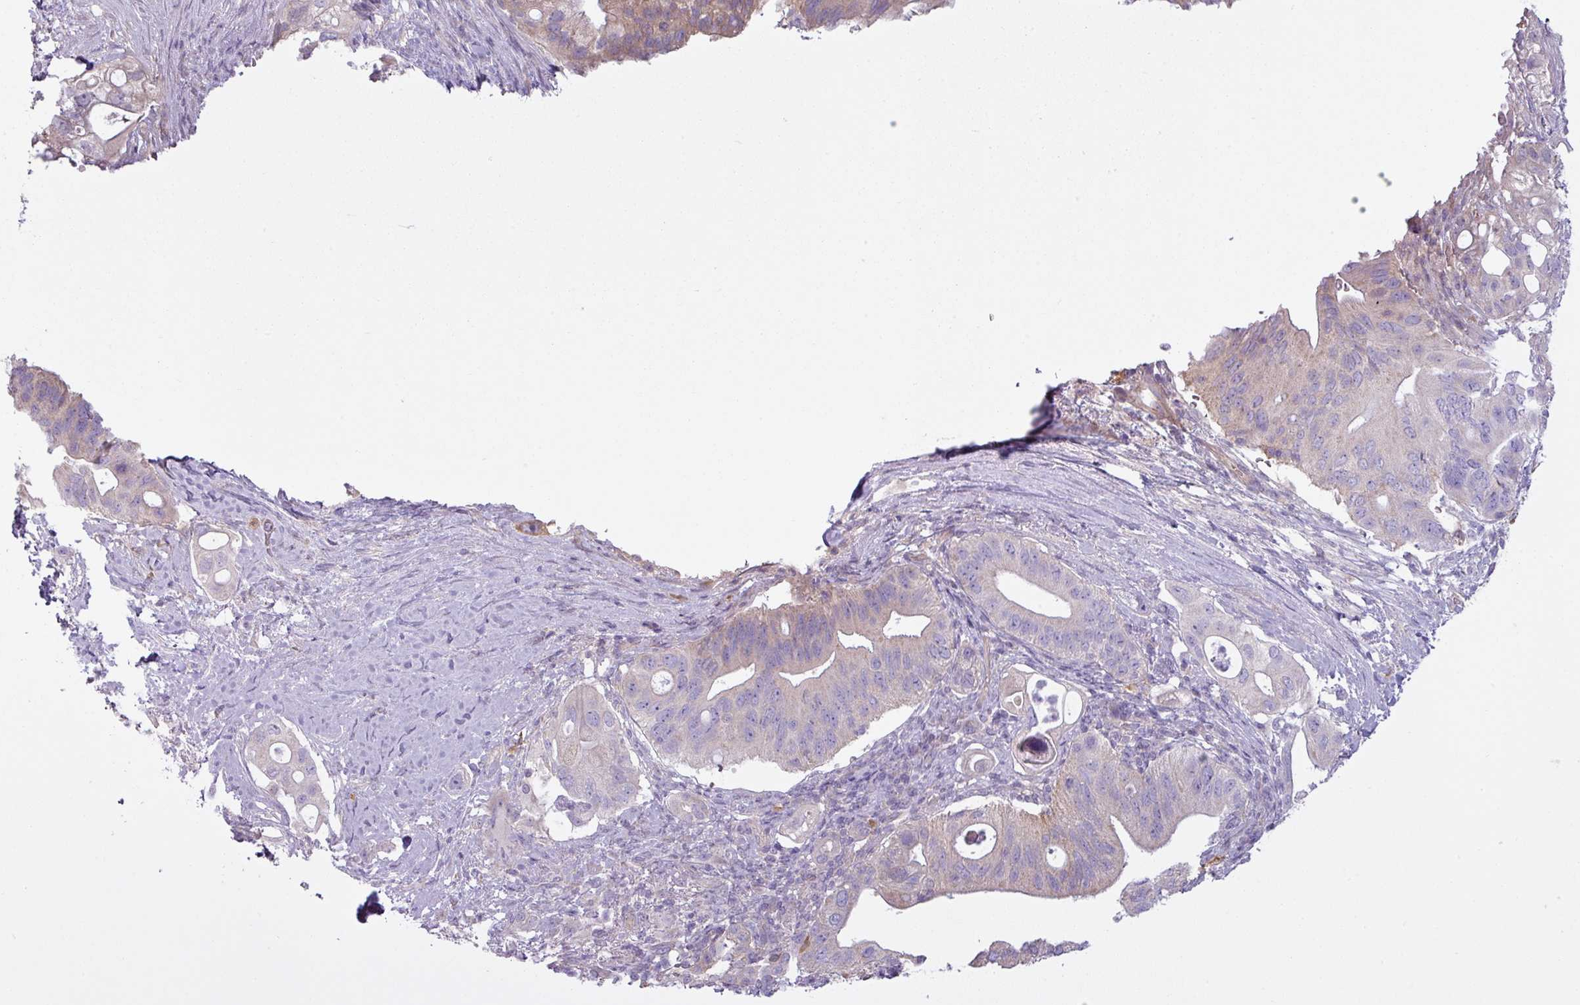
{"staining": {"intensity": "weak", "quantity": "<25%", "location": "cytoplasmic/membranous"}, "tissue": "pancreatic cancer", "cell_type": "Tumor cells", "image_type": "cancer", "snomed": [{"axis": "morphology", "description": "Adenocarcinoma, NOS"}, {"axis": "topography", "description": "Pancreas"}], "caption": "Immunohistochemical staining of pancreatic adenocarcinoma demonstrates no significant positivity in tumor cells. (DAB (3,3'-diaminobenzidine) immunohistochemistry visualized using brightfield microscopy, high magnification).", "gene": "CAMK2B", "patient": {"sex": "female", "age": 72}}